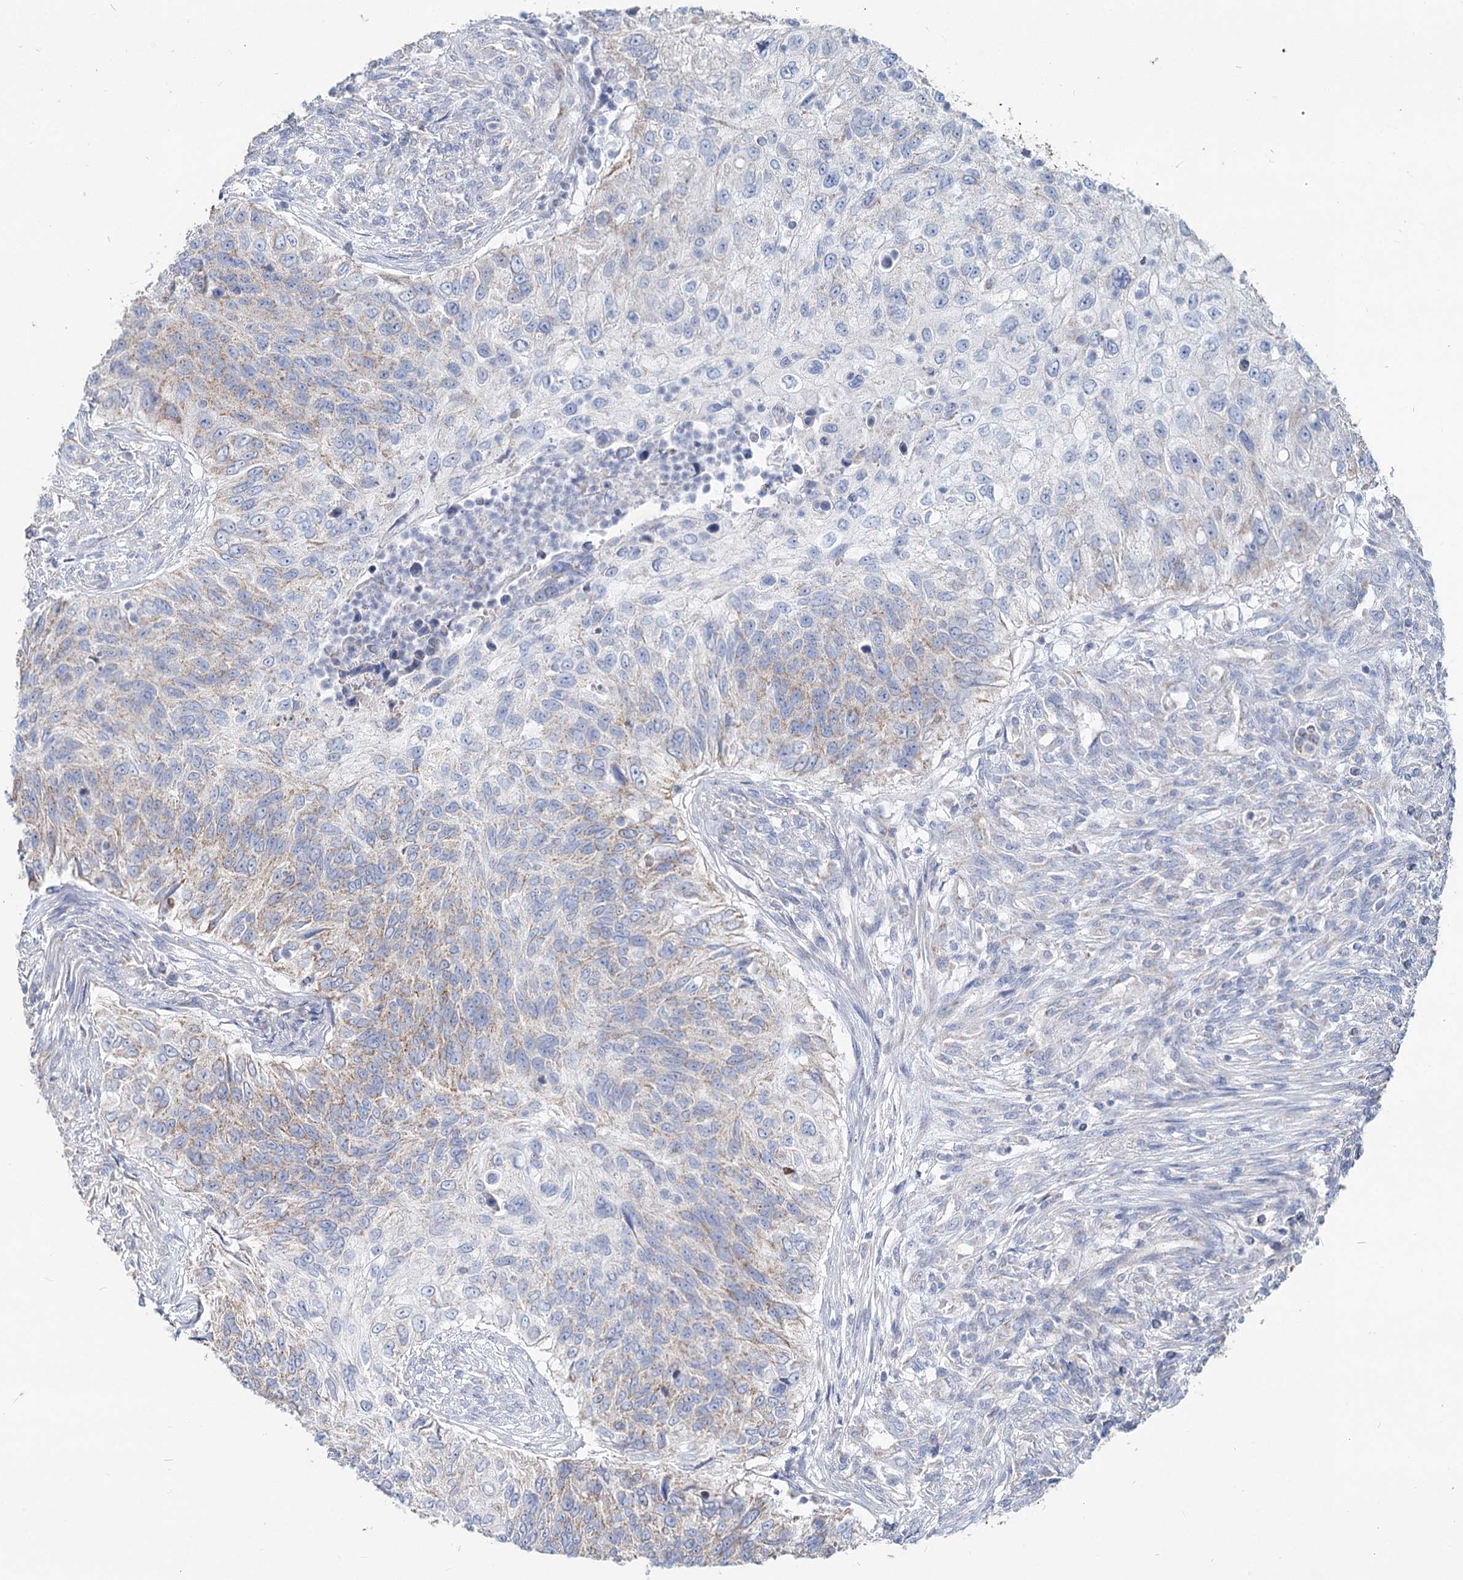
{"staining": {"intensity": "negative", "quantity": "none", "location": "none"}, "tissue": "urothelial cancer", "cell_type": "Tumor cells", "image_type": "cancer", "snomed": [{"axis": "morphology", "description": "Urothelial carcinoma, High grade"}, {"axis": "topography", "description": "Urinary bladder"}], "caption": "Immunohistochemistry image of urothelial cancer stained for a protein (brown), which displays no staining in tumor cells.", "gene": "MCCC2", "patient": {"sex": "female", "age": 60}}